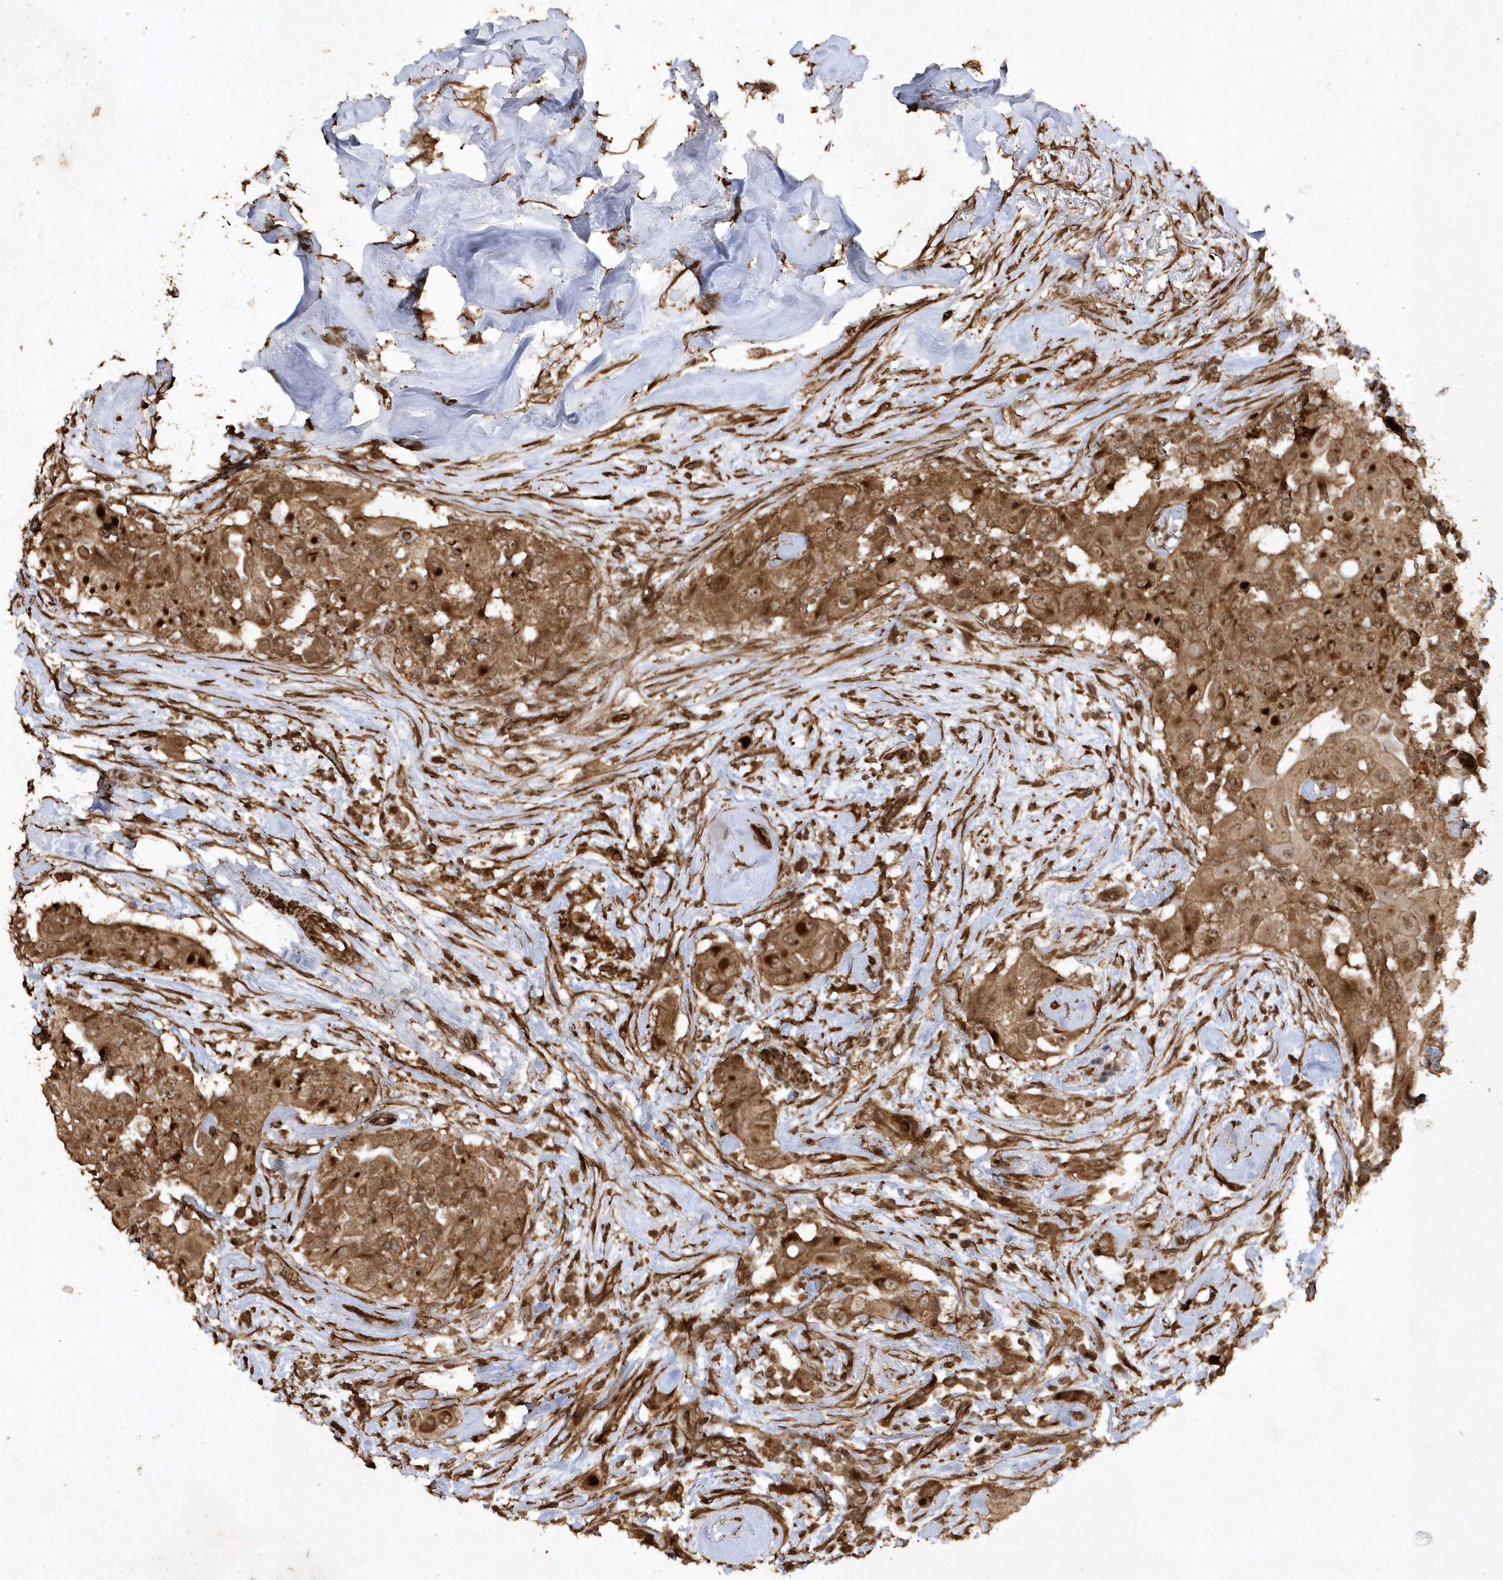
{"staining": {"intensity": "moderate", "quantity": ">75%", "location": "cytoplasmic/membranous,nuclear"}, "tissue": "thyroid cancer", "cell_type": "Tumor cells", "image_type": "cancer", "snomed": [{"axis": "morphology", "description": "Papillary adenocarcinoma, NOS"}, {"axis": "topography", "description": "Thyroid gland"}], "caption": "Immunohistochemistry (IHC) micrograph of neoplastic tissue: thyroid papillary adenocarcinoma stained using immunohistochemistry exhibits medium levels of moderate protein expression localized specifically in the cytoplasmic/membranous and nuclear of tumor cells, appearing as a cytoplasmic/membranous and nuclear brown color.", "gene": "AVPI1", "patient": {"sex": "female", "age": 59}}